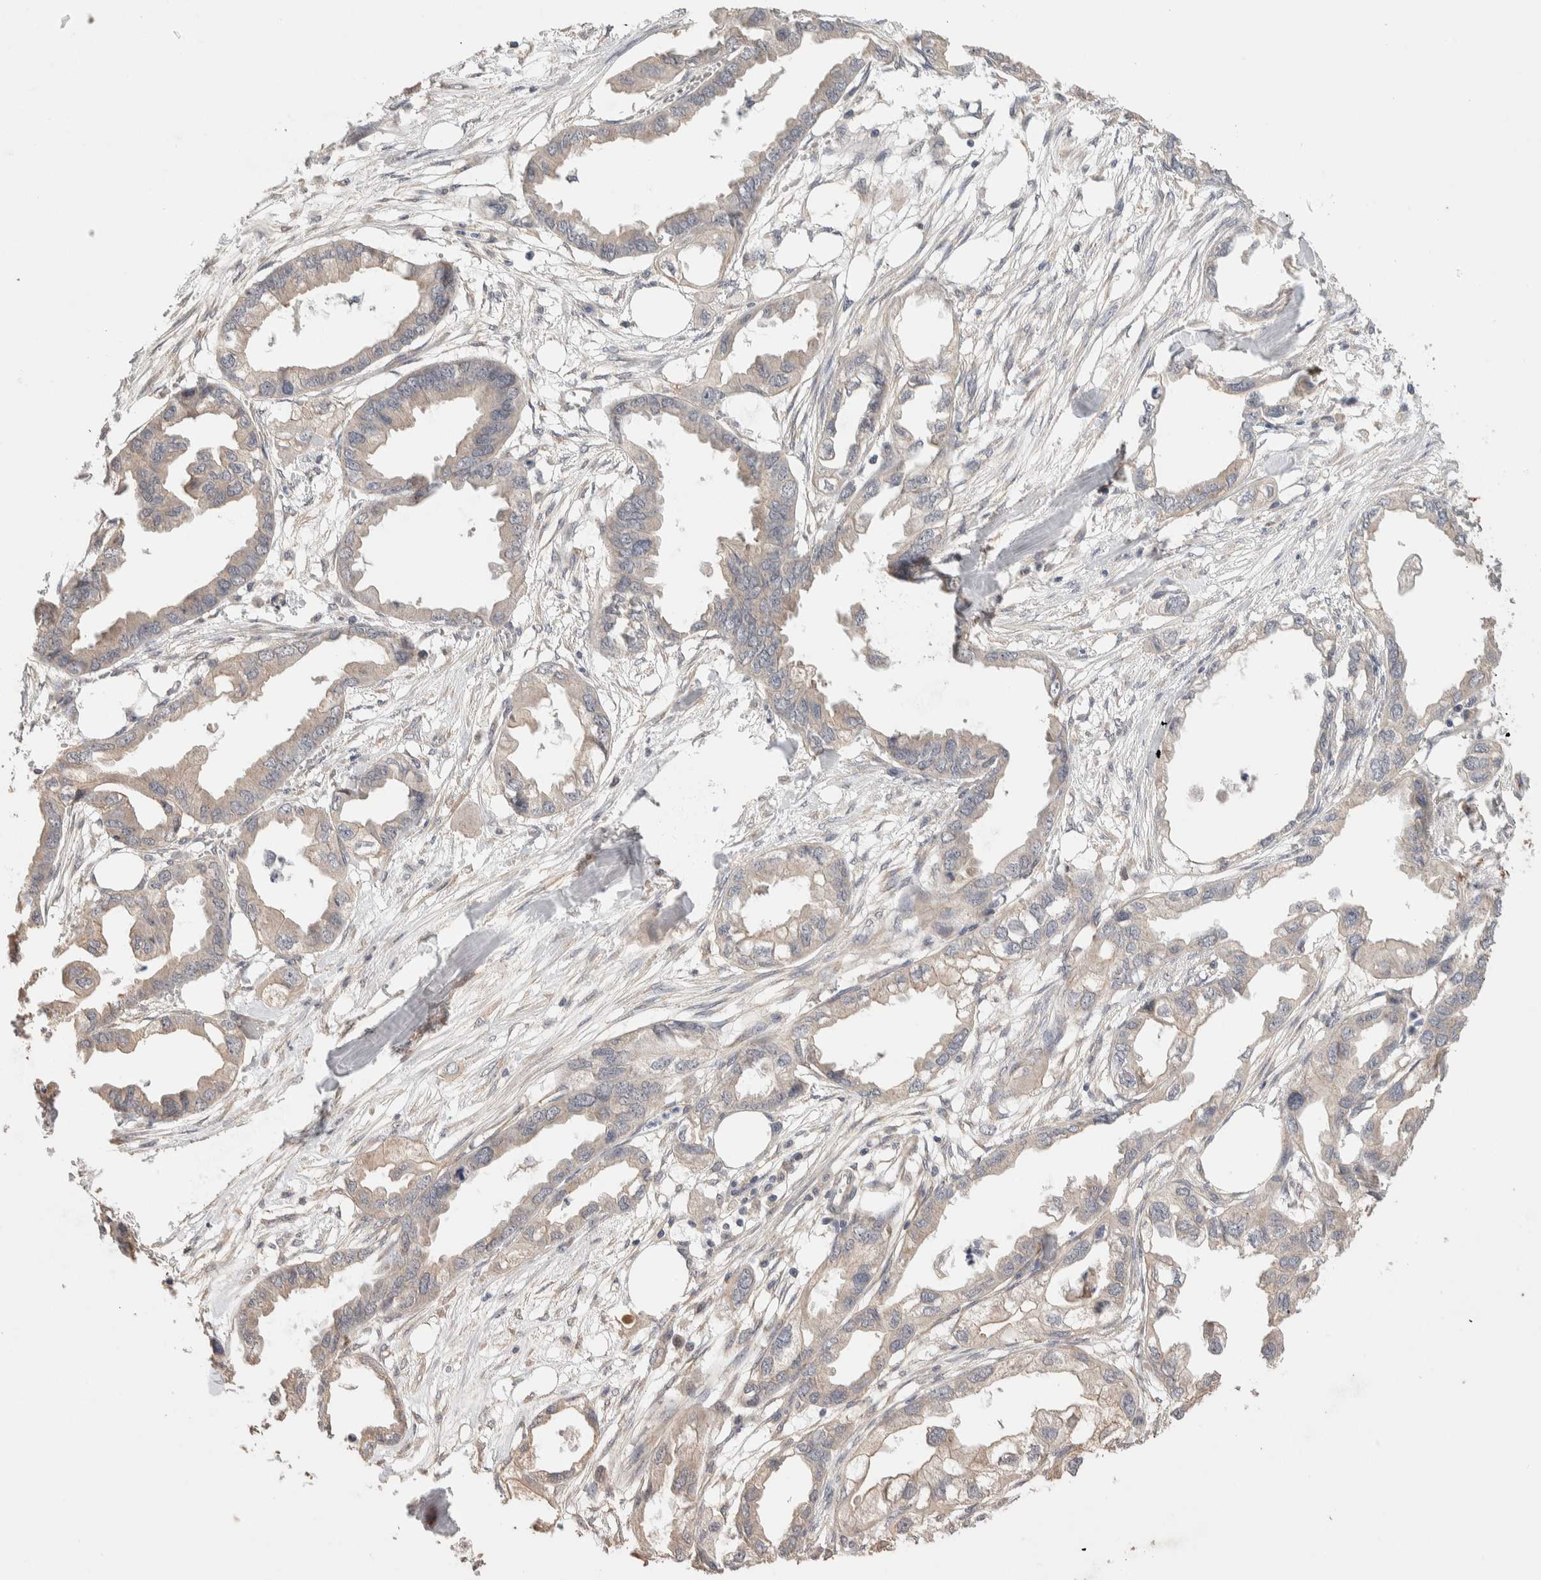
{"staining": {"intensity": "weak", "quantity": "<25%", "location": "cytoplasmic/membranous"}, "tissue": "endometrial cancer", "cell_type": "Tumor cells", "image_type": "cancer", "snomed": [{"axis": "morphology", "description": "Adenocarcinoma, NOS"}, {"axis": "morphology", "description": "Adenocarcinoma, metastatic, NOS"}, {"axis": "topography", "description": "Adipose tissue"}, {"axis": "topography", "description": "Endometrium"}], "caption": "DAB immunohistochemical staining of human endometrial cancer (metastatic adenocarcinoma) reveals no significant positivity in tumor cells.", "gene": "PRDM15", "patient": {"sex": "female", "age": 67}}